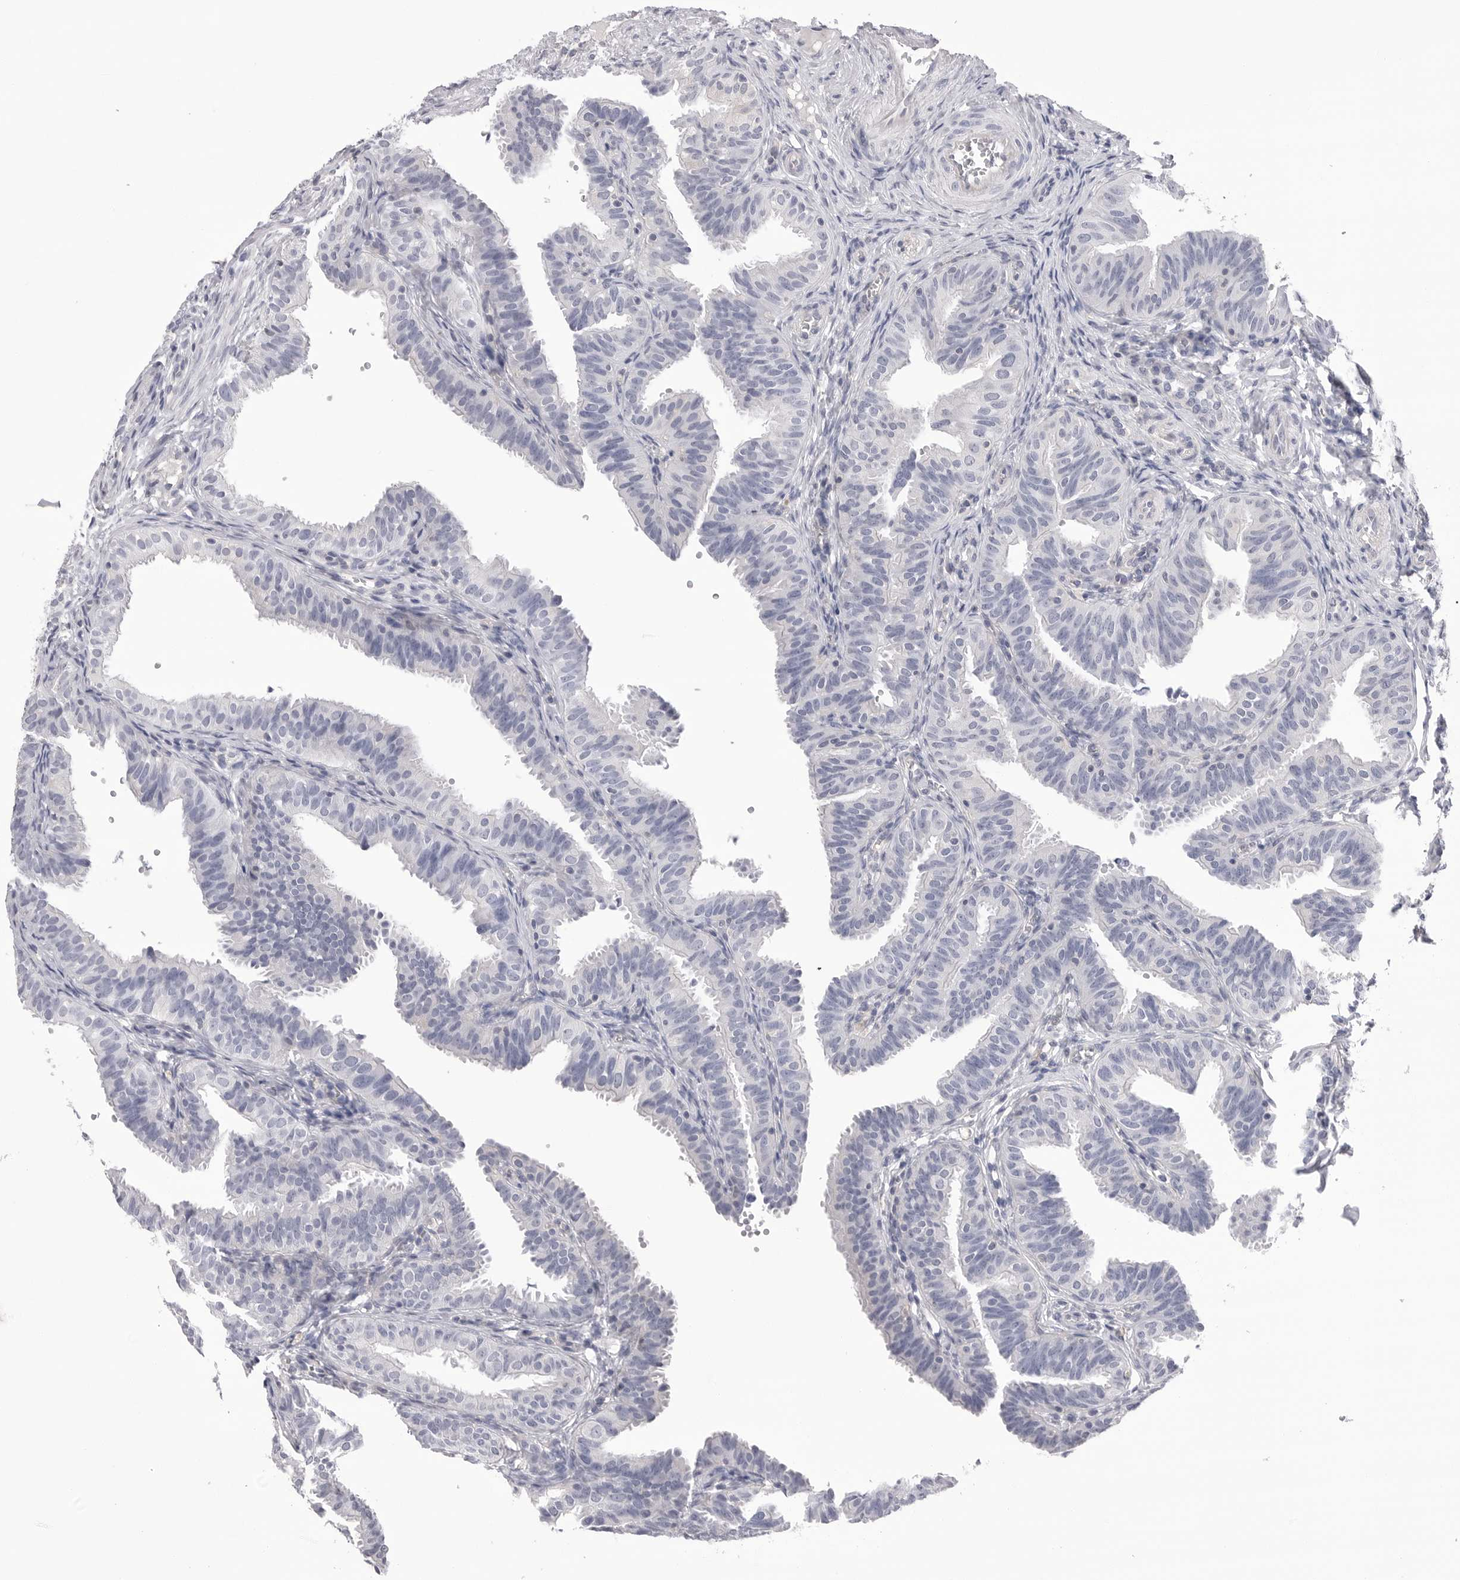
{"staining": {"intensity": "negative", "quantity": "none", "location": "none"}, "tissue": "fallopian tube", "cell_type": "Glandular cells", "image_type": "normal", "snomed": [{"axis": "morphology", "description": "Normal tissue, NOS"}, {"axis": "topography", "description": "Fallopian tube"}], "caption": "There is no significant expression in glandular cells of fallopian tube.", "gene": "DLGAP3", "patient": {"sex": "female", "age": 35}}